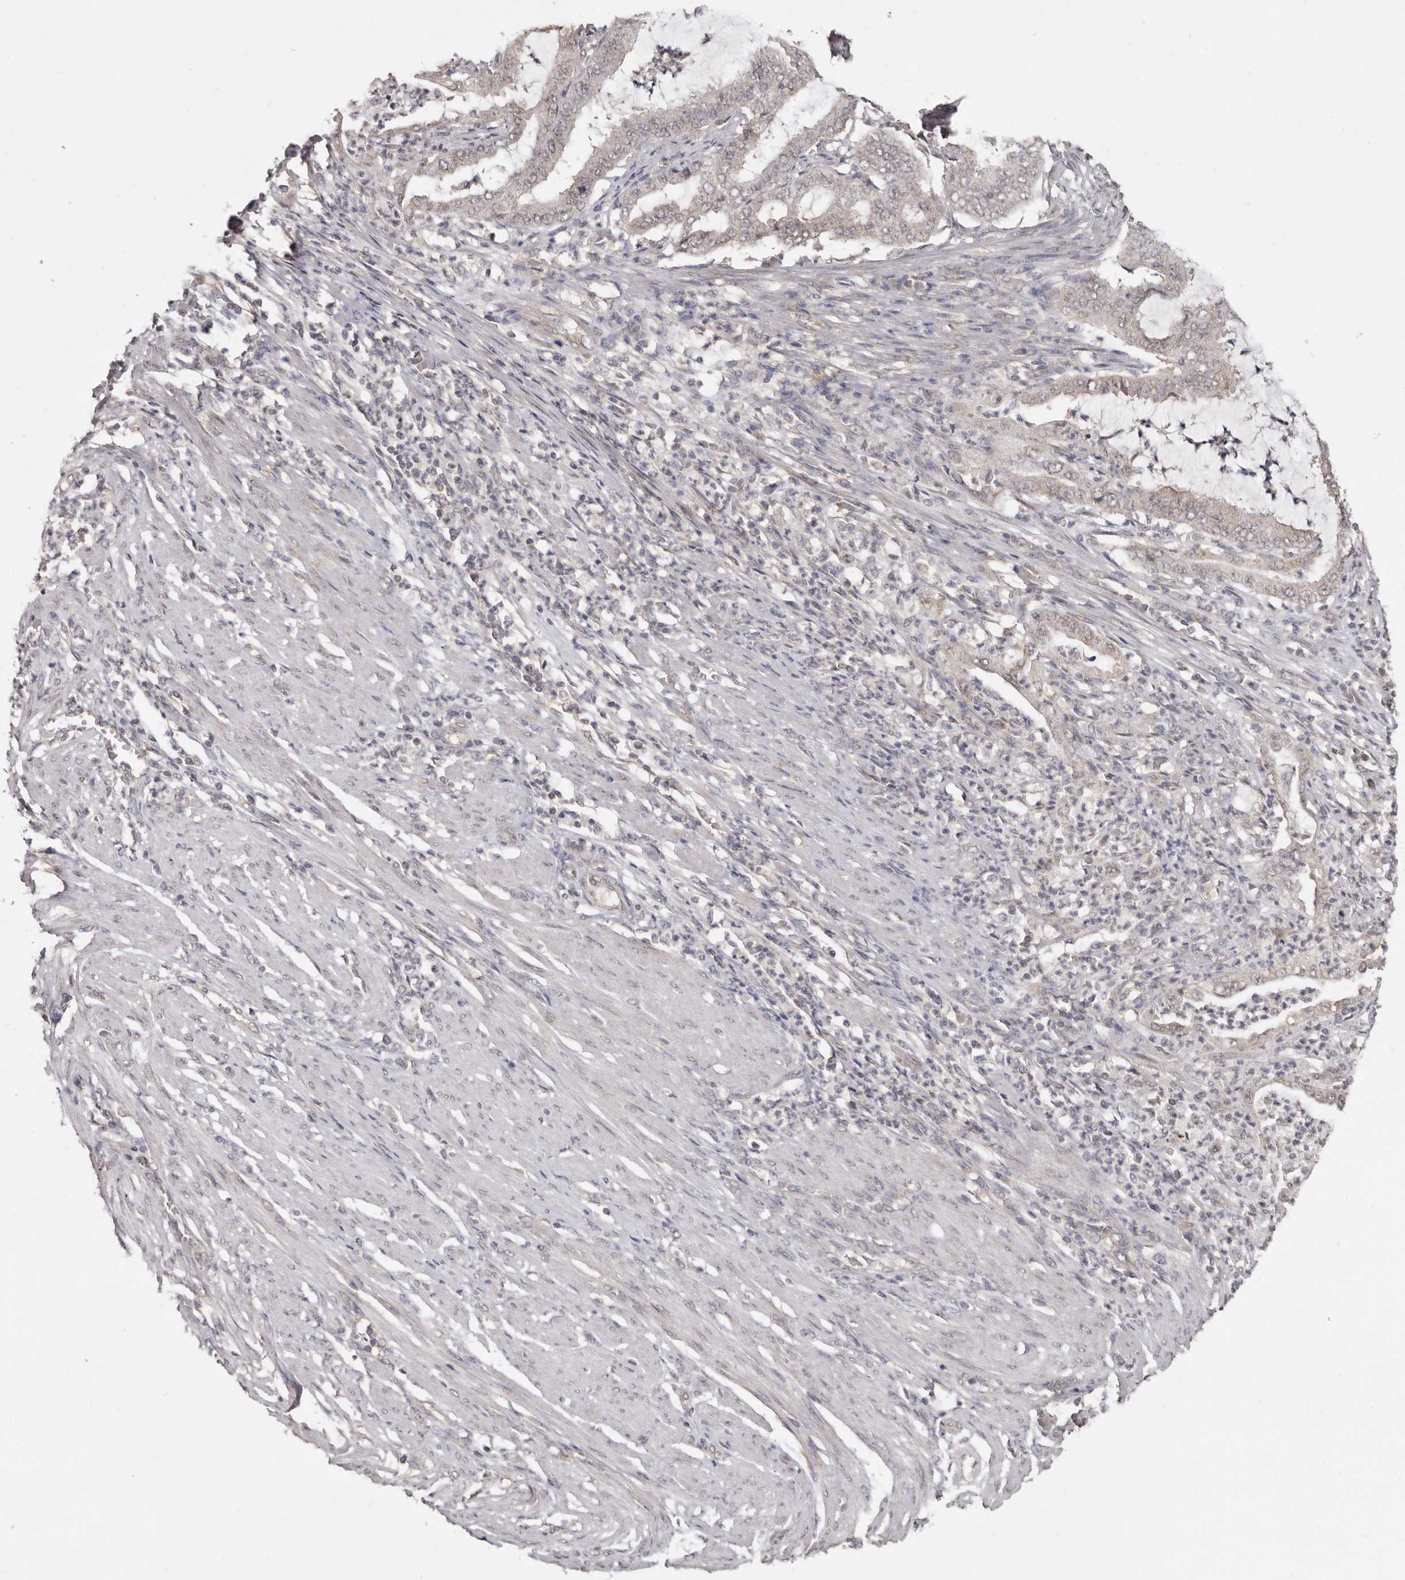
{"staining": {"intensity": "weak", "quantity": ">75%", "location": "nuclear"}, "tissue": "endometrial cancer", "cell_type": "Tumor cells", "image_type": "cancer", "snomed": [{"axis": "morphology", "description": "Adenocarcinoma, NOS"}, {"axis": "topography", "description": "Endometrium"}], "caption": "Endometrial cancer (adenocarcinoma) was stained to show a protein in brown. There is low levels of weak nuclear positivity in approximately >75% of tumor cells.", "gene": "LINGO2", "patient": {"sex": "female", "age": 51}}